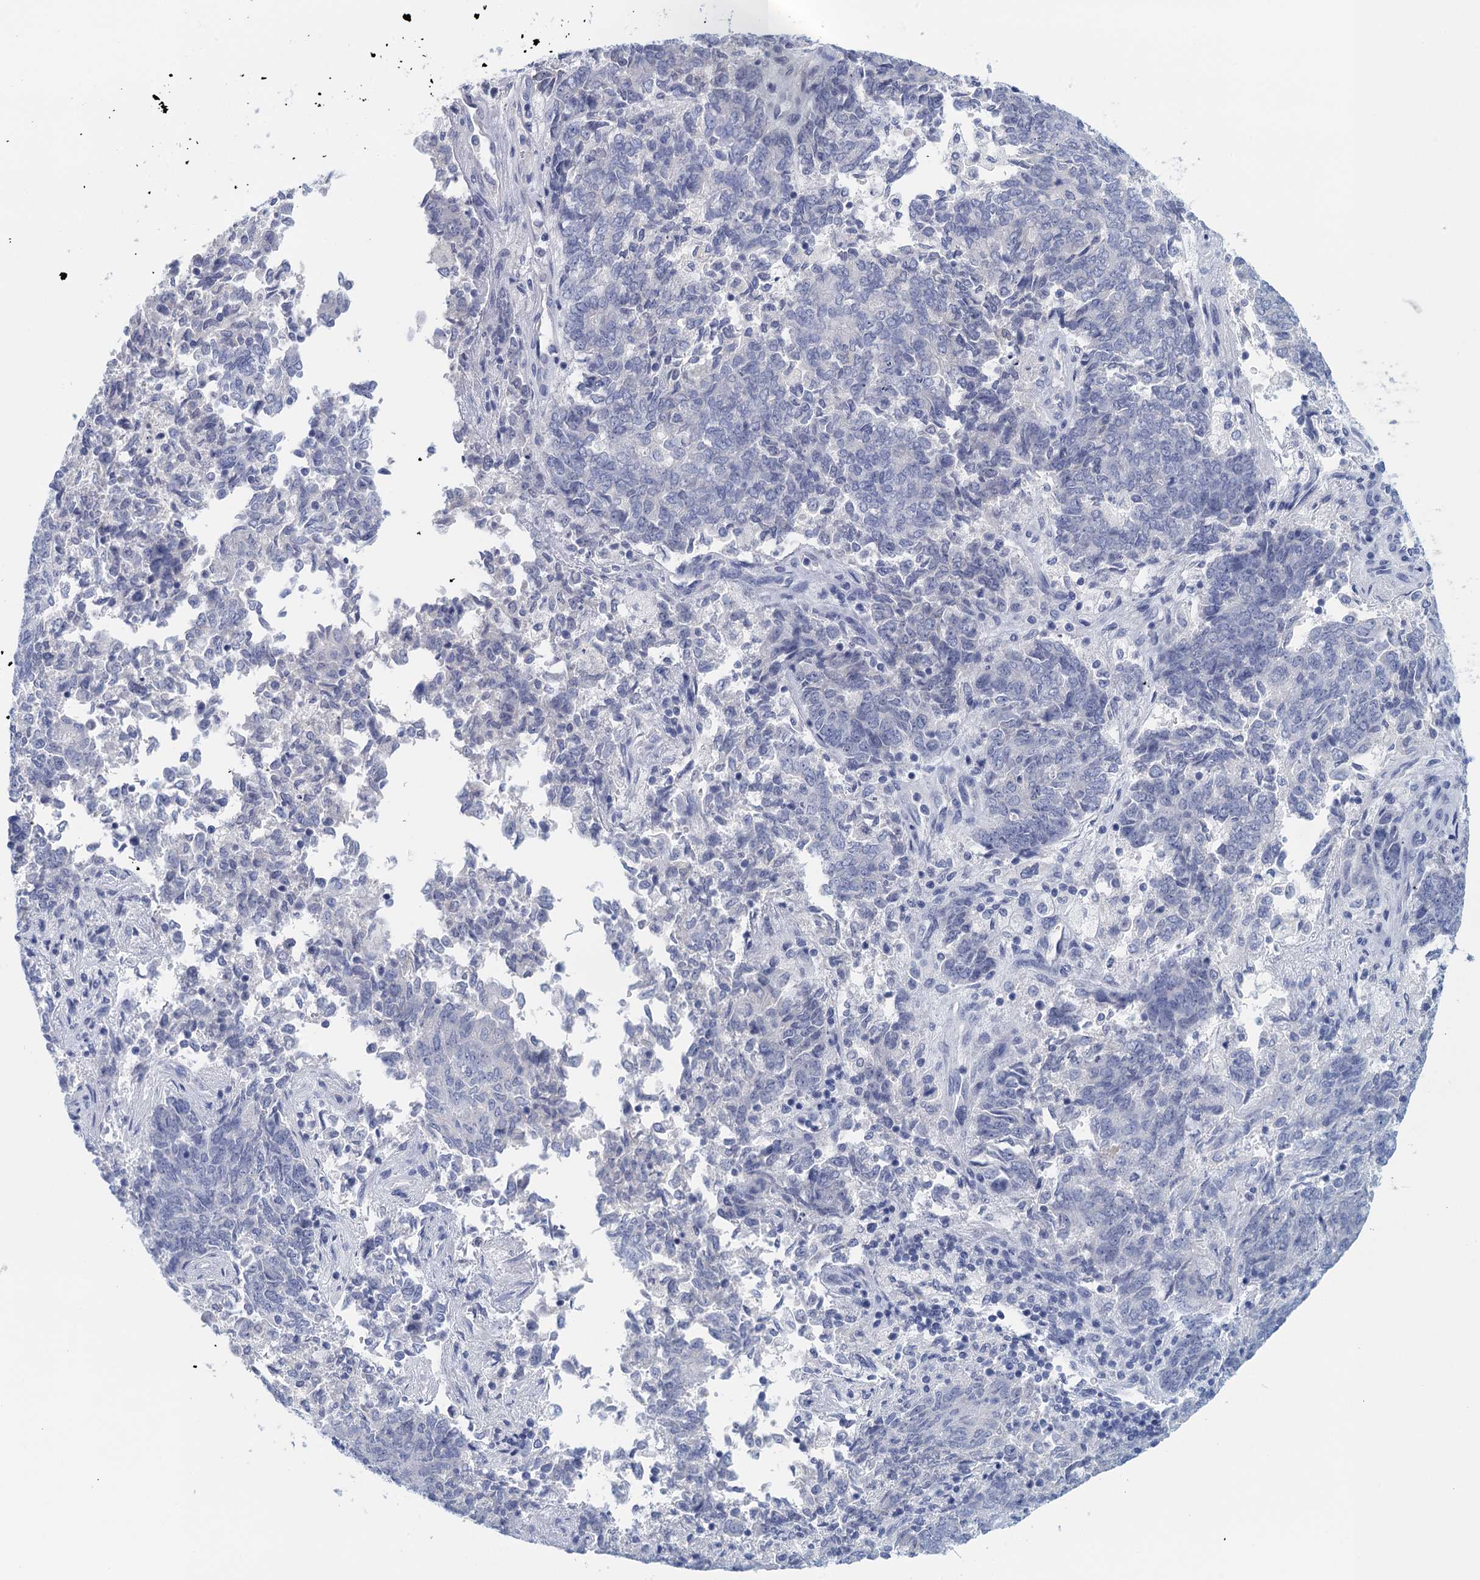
{"staining": {"intensity": "negative", "quantity": "none", "location": "none"}, "tissue": "endometrial cancer", "cell_type": "Tumor cells", "image_type": "cancer", "snomed": [{"axis": "morphology", "description": "Adenocarcinoma, NOS"}, {"axis": "topography", "description": "Endometrium"}], "caption": "The immunohistochemistry (IHC) image has no significant expression in tumor cells of adenocarcinoma (endometrial) tissue. The staining is performed using DAB brown chromogen with nuclei counter-stained in using hematoxylin.", "gene": "CYP51A1", "patient": {"sex": "female", "age": 80}}